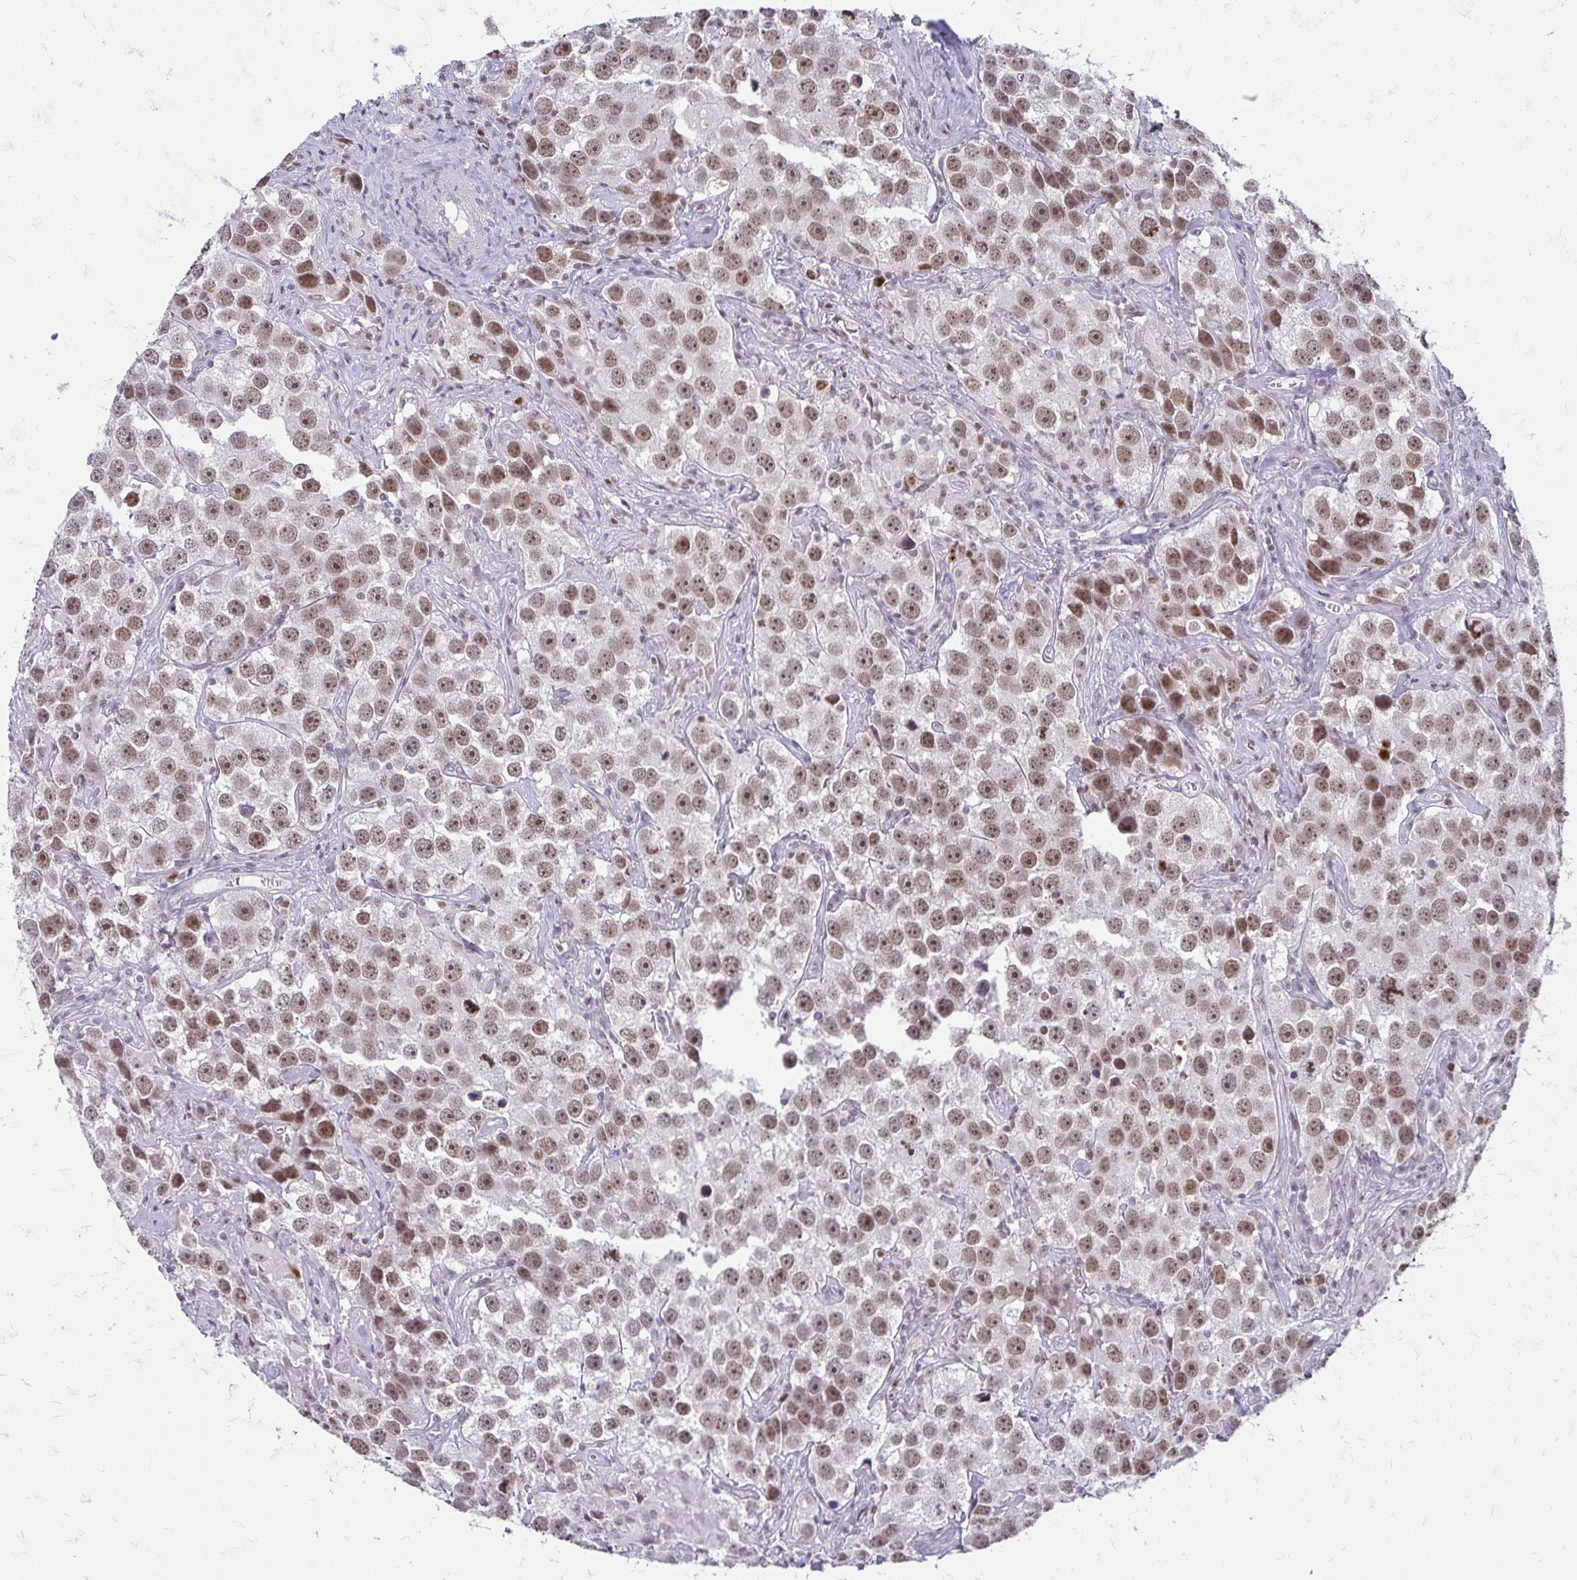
{"staining": {"intensity": "moderate", "quantity": ">75%", "location": "nuclear"}, "tissue": "testis cancer", "cell_type": "Tumor cells", "image_type": "cancer", "snomed": [{"axis": "morphology", "description": "Seminoma, NOS"}, {"axis": "topography", "description": "Testis"}], "caption": "Testis seminoma stained for a protein displays moderate nuclear positivity in tumor cells.", "gene": "EED", "patient": {"sex": "male", "age": 49}}